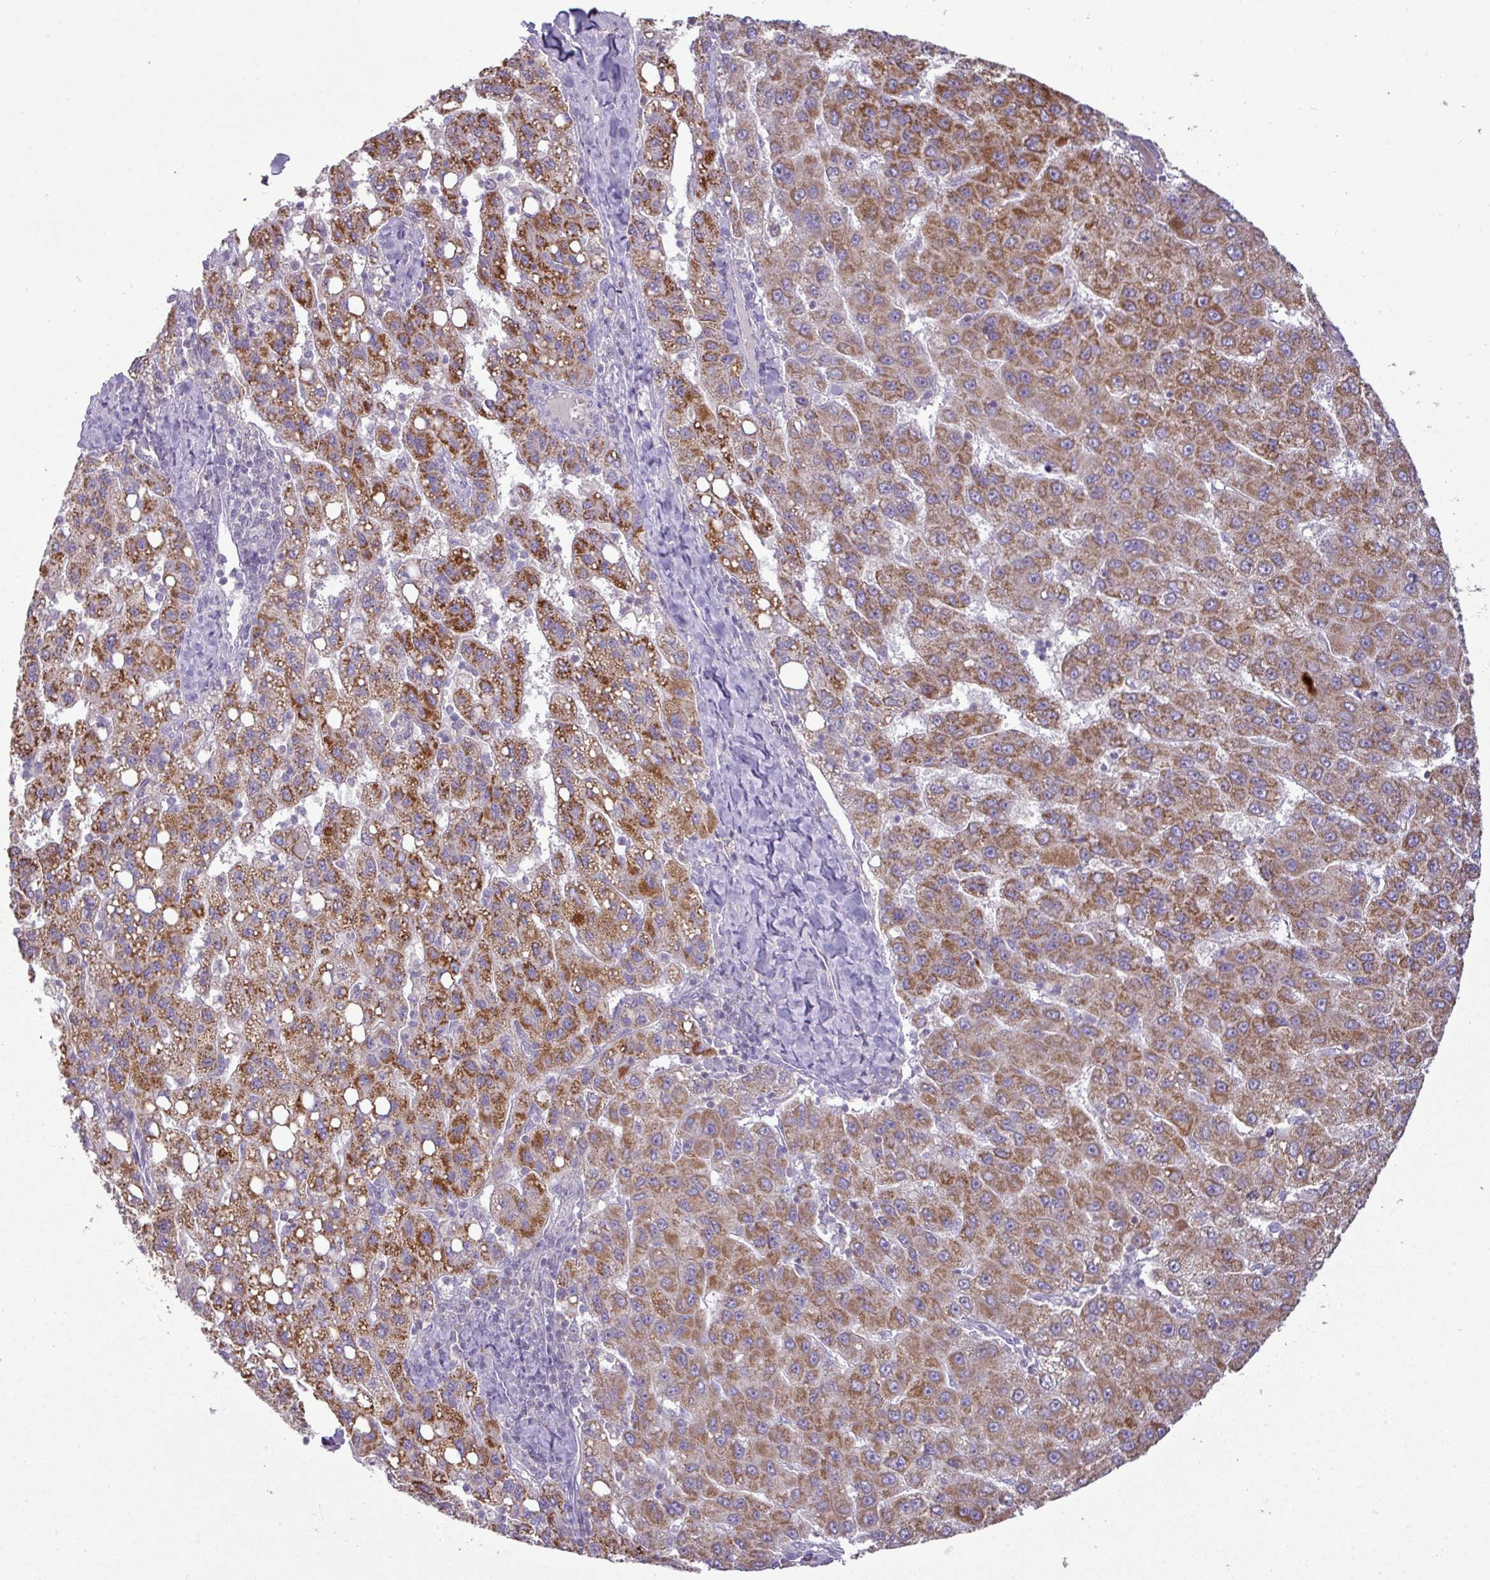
{"staining": {"intensity": "strong", "quantity": ">75%", "location": "cytoplasmic/membranous"}, "tissue": "liver cancer", "cell_type": "Tumor cells", "image_type": "cancer", "snomed": [{"axis": "morphology", "description": "Carcinoma, Hepatocellular, NOS"}, {"axis": "topography", "description": "Liver"}], "caption": "An image of human liver cancer (hepatocellular carcinoma) stained for a protein exhibits strong cytoplasmic/membranous brown staining in tumor cells.", "gene": "TRAPPC1", "patient": {"sex": "female", "age": 82}}